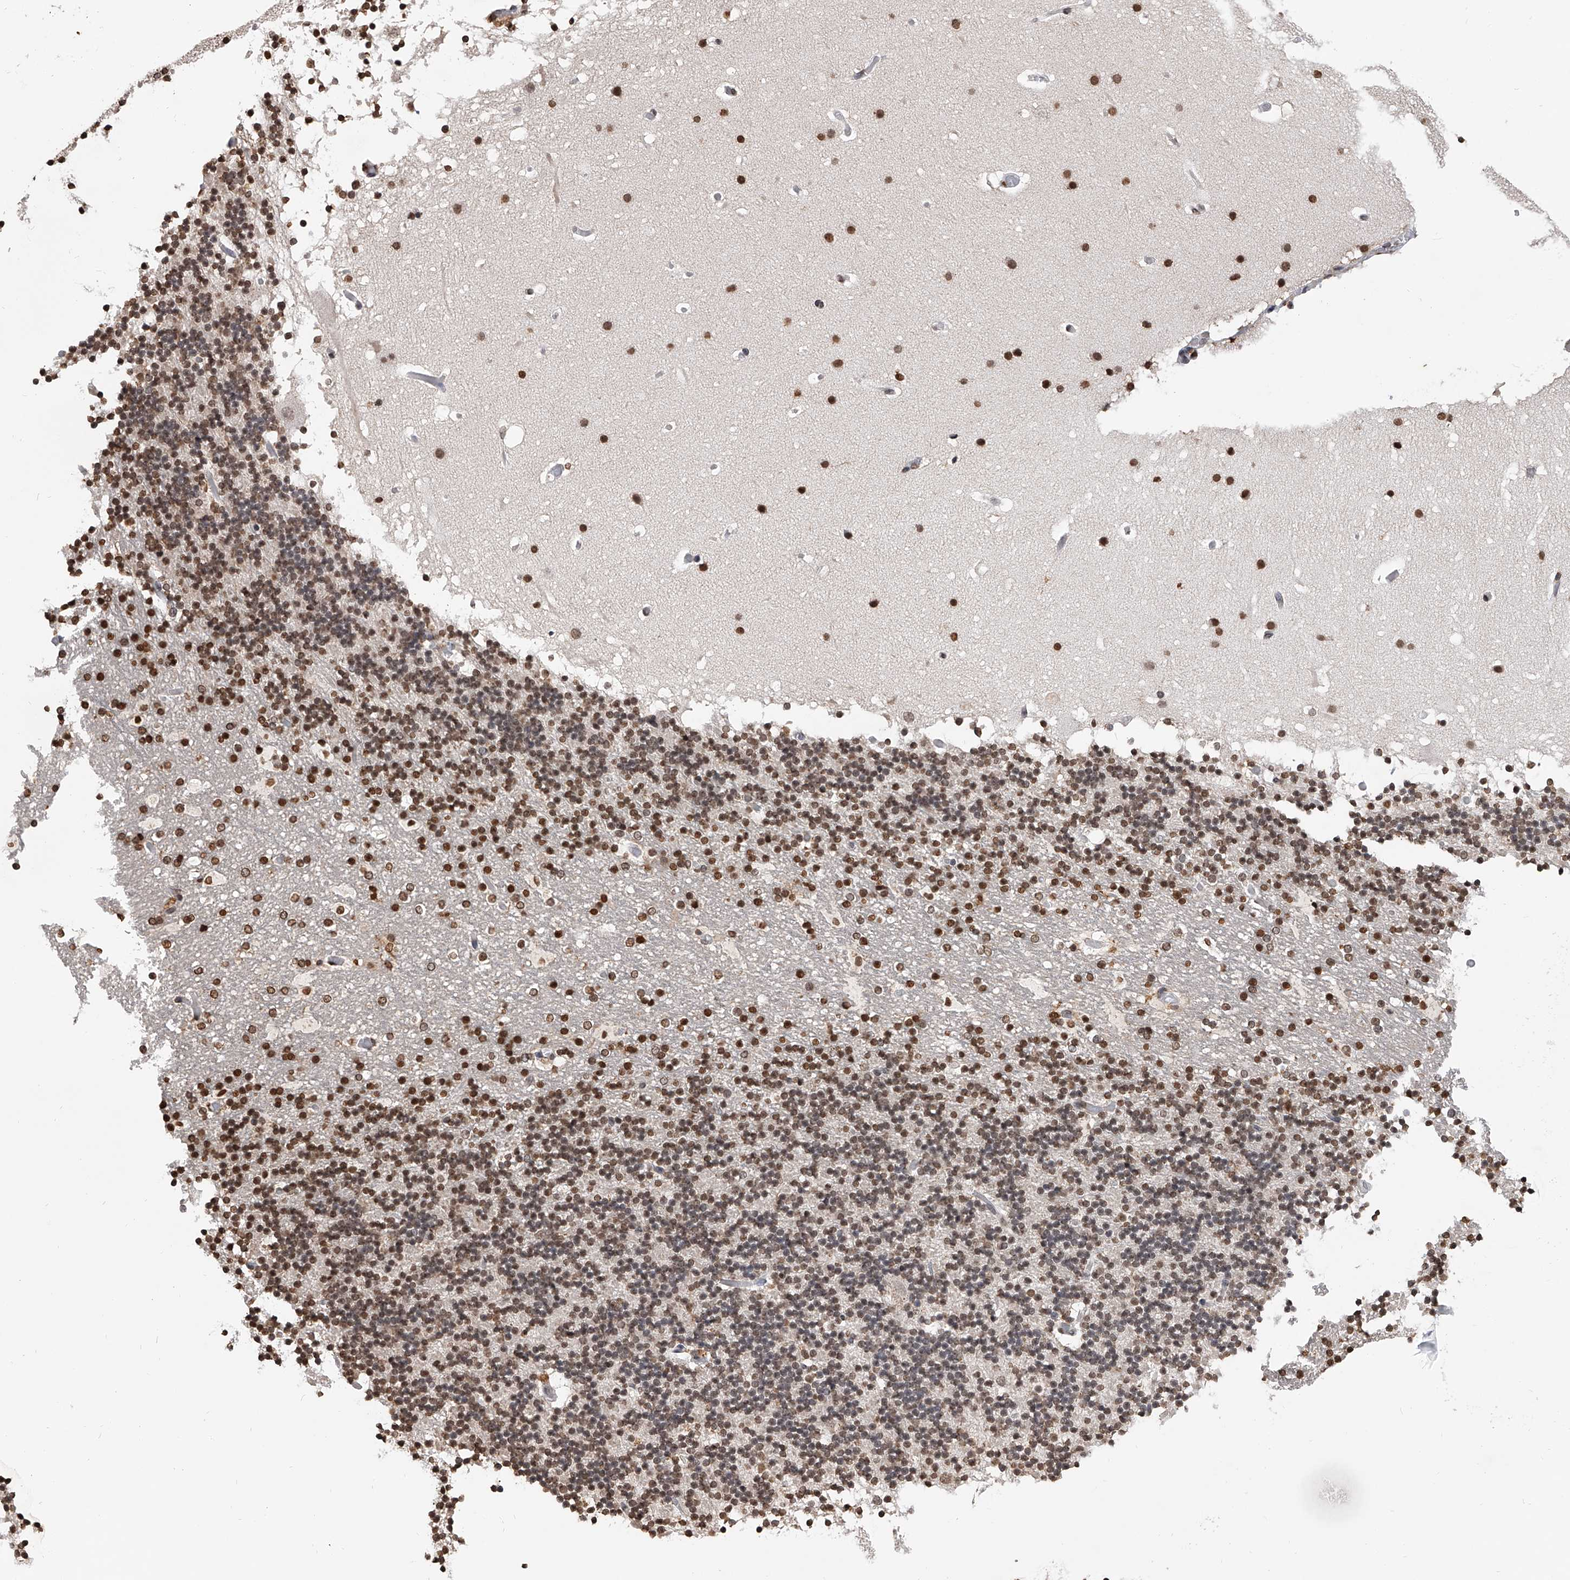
{"staining": {"intensity": "moderate", "quantity": ">75%", "location": "nuclear"}, "tissue": "cerebellum", "cell_type": "Cells in granular layer", "image_type": "normal", "snomed": [{"axis": "morphology", "description": "Normal tissue, NOS"}, {"axis": "topography", "description": "Cerebellum"}], "caption": "Immunohistochemistry staining of unremarkable cerebellum, which shows medium levels of moderate nuclear expression in approximately >75% of cells in granular layer indicating moderate nuclear protein staining. The staining was performed using DAB (3,3'-diaminobenzidine) (brown) for protein detection and nuclei were counterstained in hematoxylin (blue).", "gene": "CFAP410", "patient": {"sex": "male", "age": 57}}